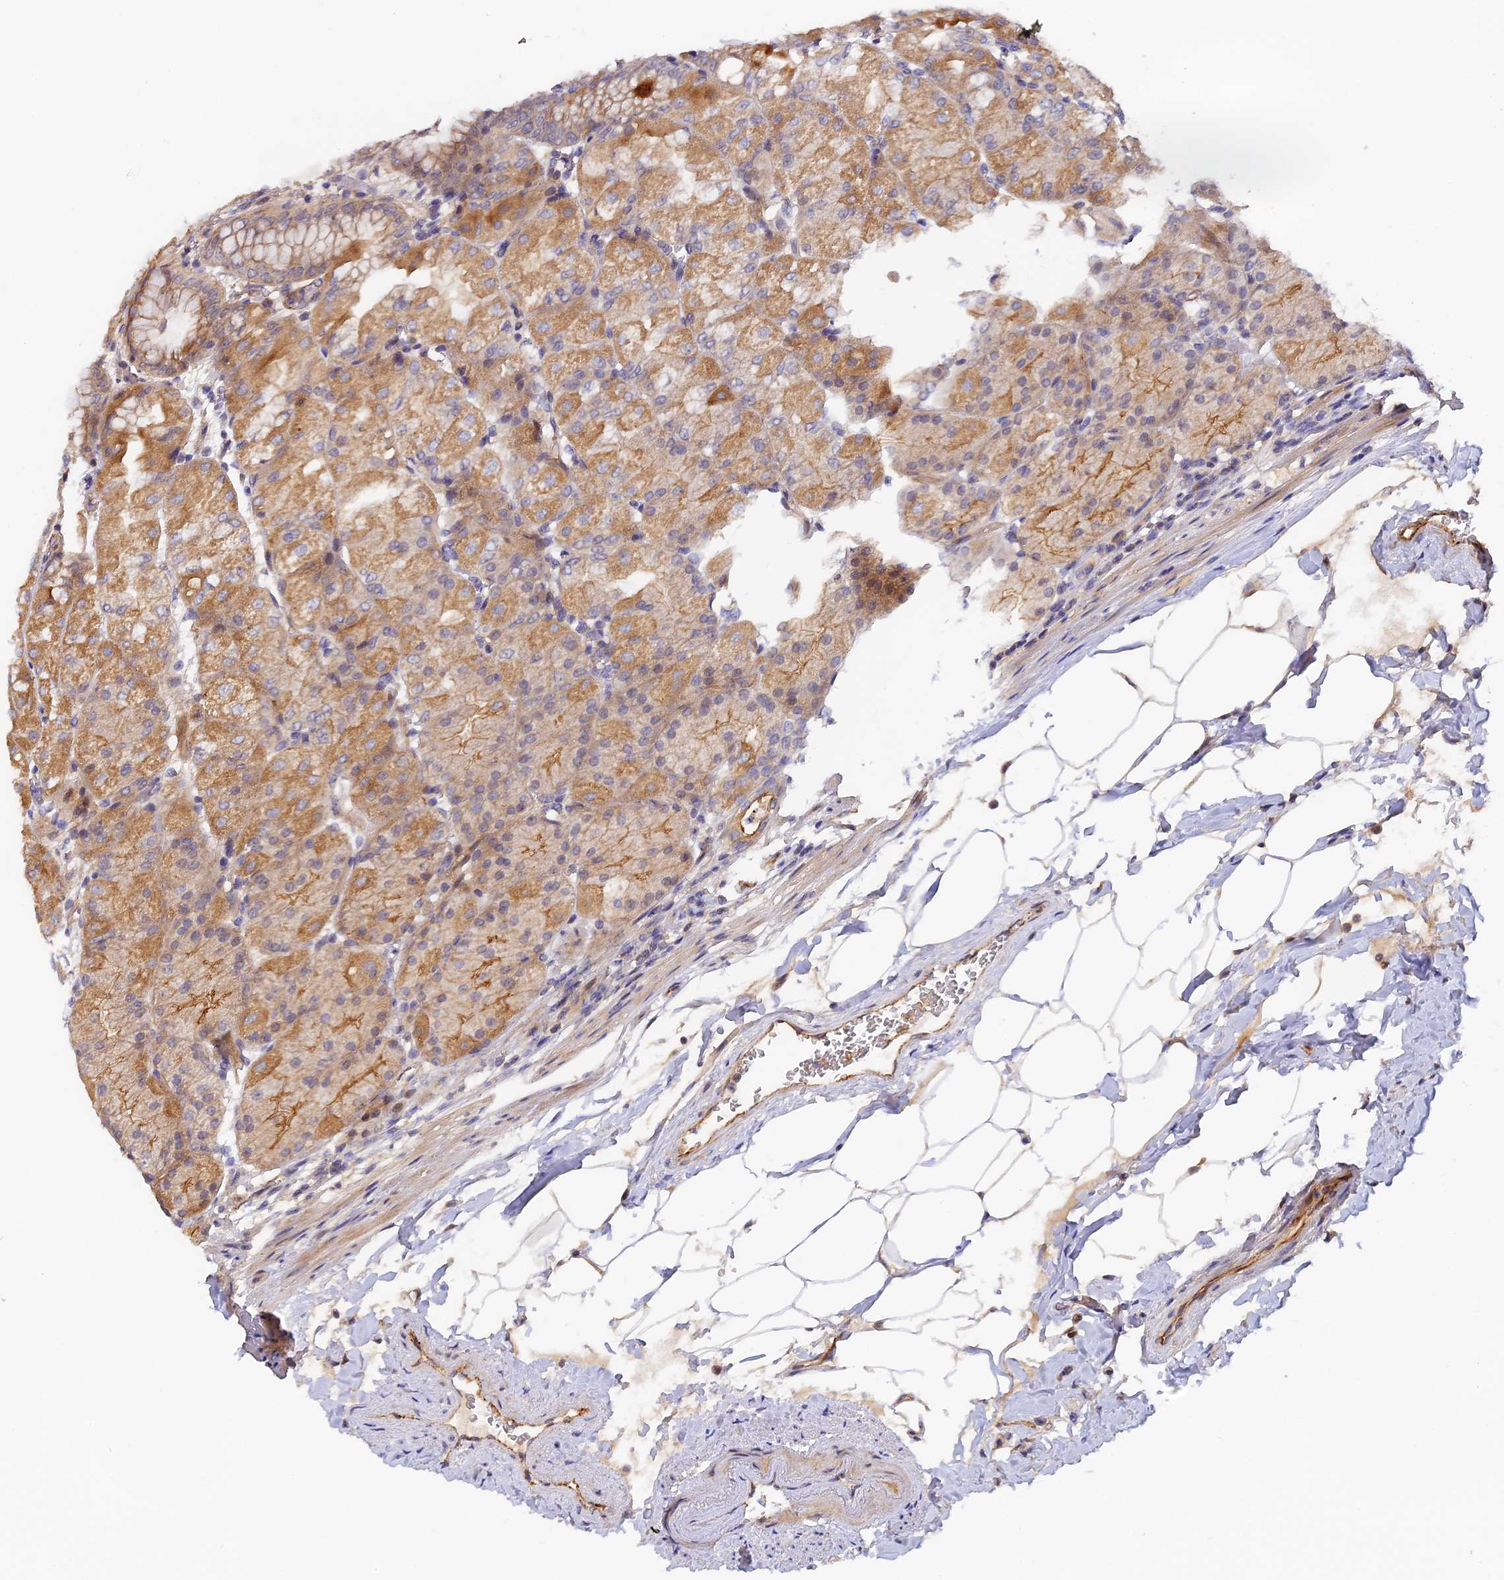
{"staining": {"intensity": "moderate", "quantity": ">75%", "location": "cytoplasmic/membranous"}, "tissue": "stomach", "cell_type": "Glandular cells", "image_type": "normal", "snomed": [{"axis": "morphology", "description": "Normal tissue, NOS"}, {"axis": "topography", "description": "Stomach, upper"}, {"axis": "topography", "description": "Stomach, lower"}], "caption": "A brown stain highlights moderate cytoplasmic/membranous expression of a protein in glandular cells of normal human stomach. The staining is performed using DAB brown chromogen to label protein expression. The nuclei are counter-stained blue using hematoxylin.", "gene": "MISP3", "patient": {"sex": "male", "age": 62}}